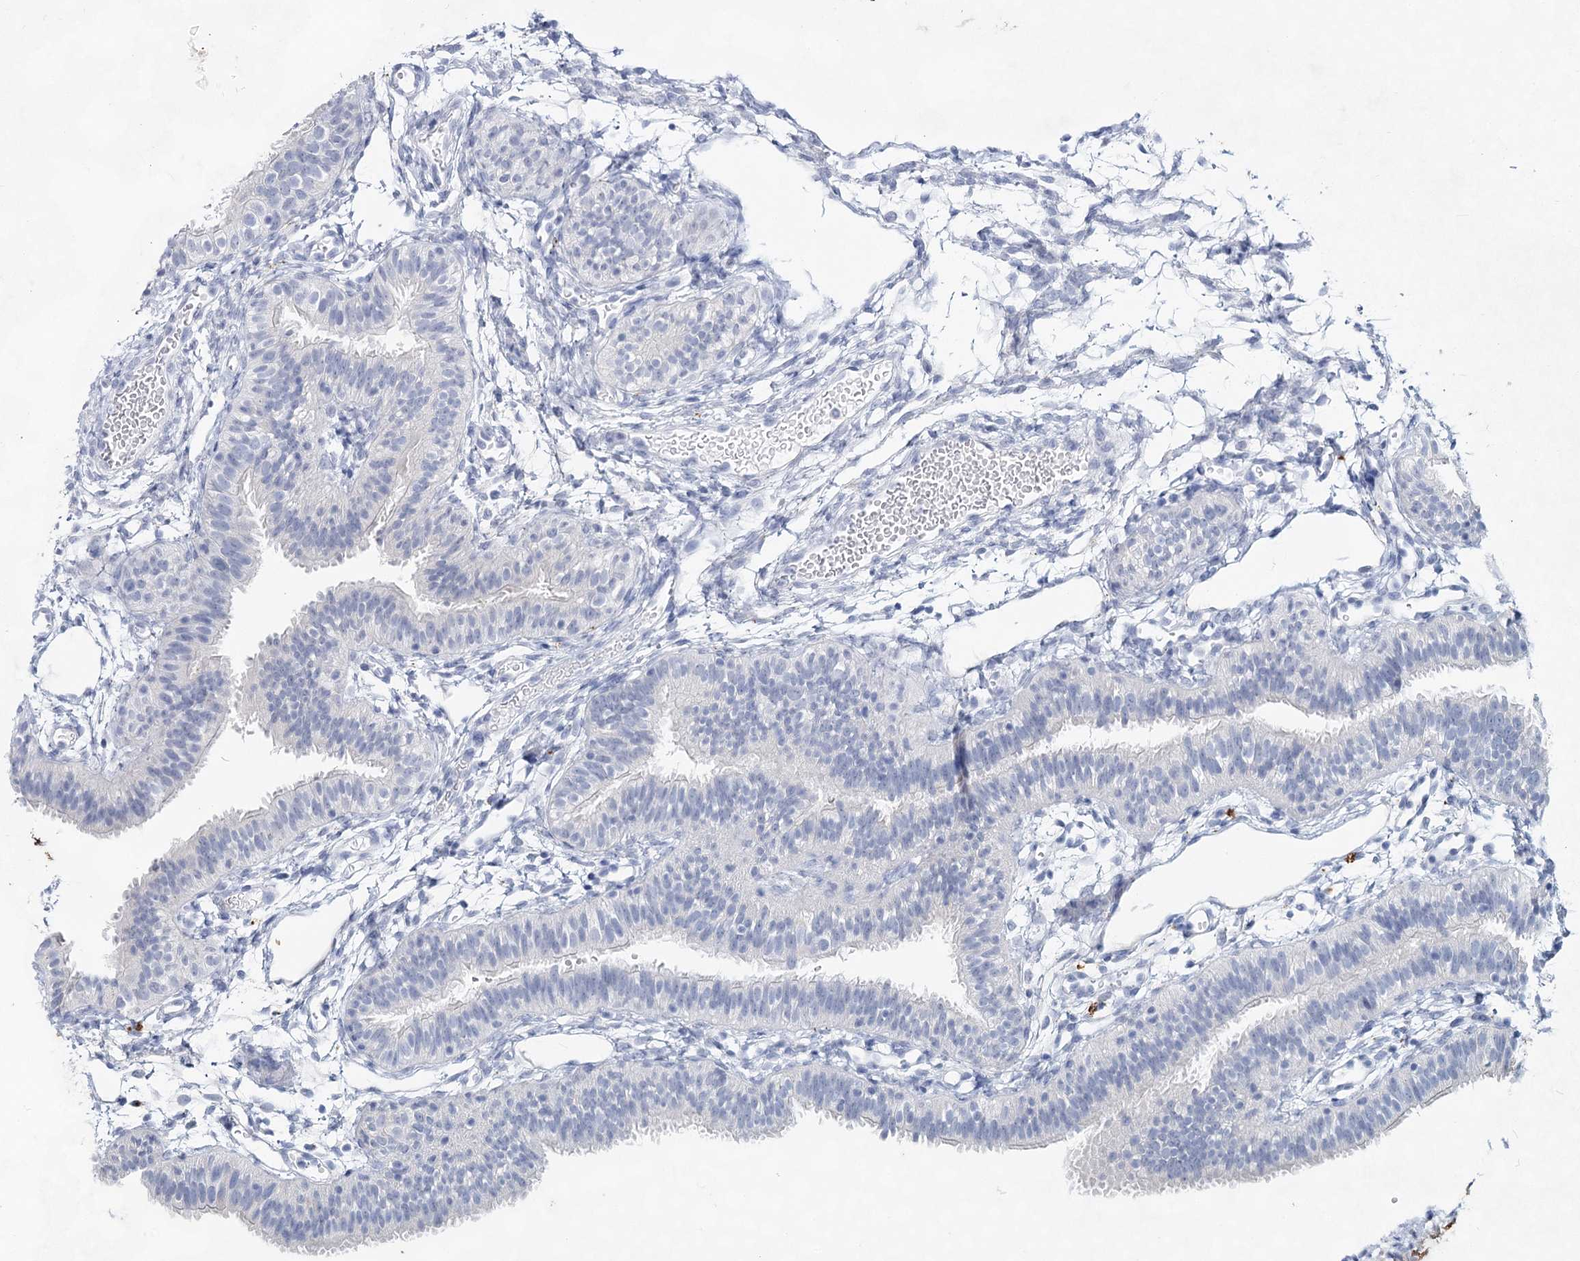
{"staining": {"intensity": "negative", "quantity": "none", "location": "none"}, "tissue": "fallopian tube", "cell_type": "Glandular cells", "image_type": "normal", "snomed": [{"axis": "morphology", "description": "Normal tissue, NOS"}, {"axis": "topography", "description": "Fallopian tube"}], "caption": "Photomicrograph shows no protein expression in glandular cells of unremarkable fallopian tube. (DAB (3,3'-diaminobenzidine) immunohistochemistry with hematoxylin counter stain).", "gene": "CCDC73", "patient": {"sex": "female", "age": 35}}